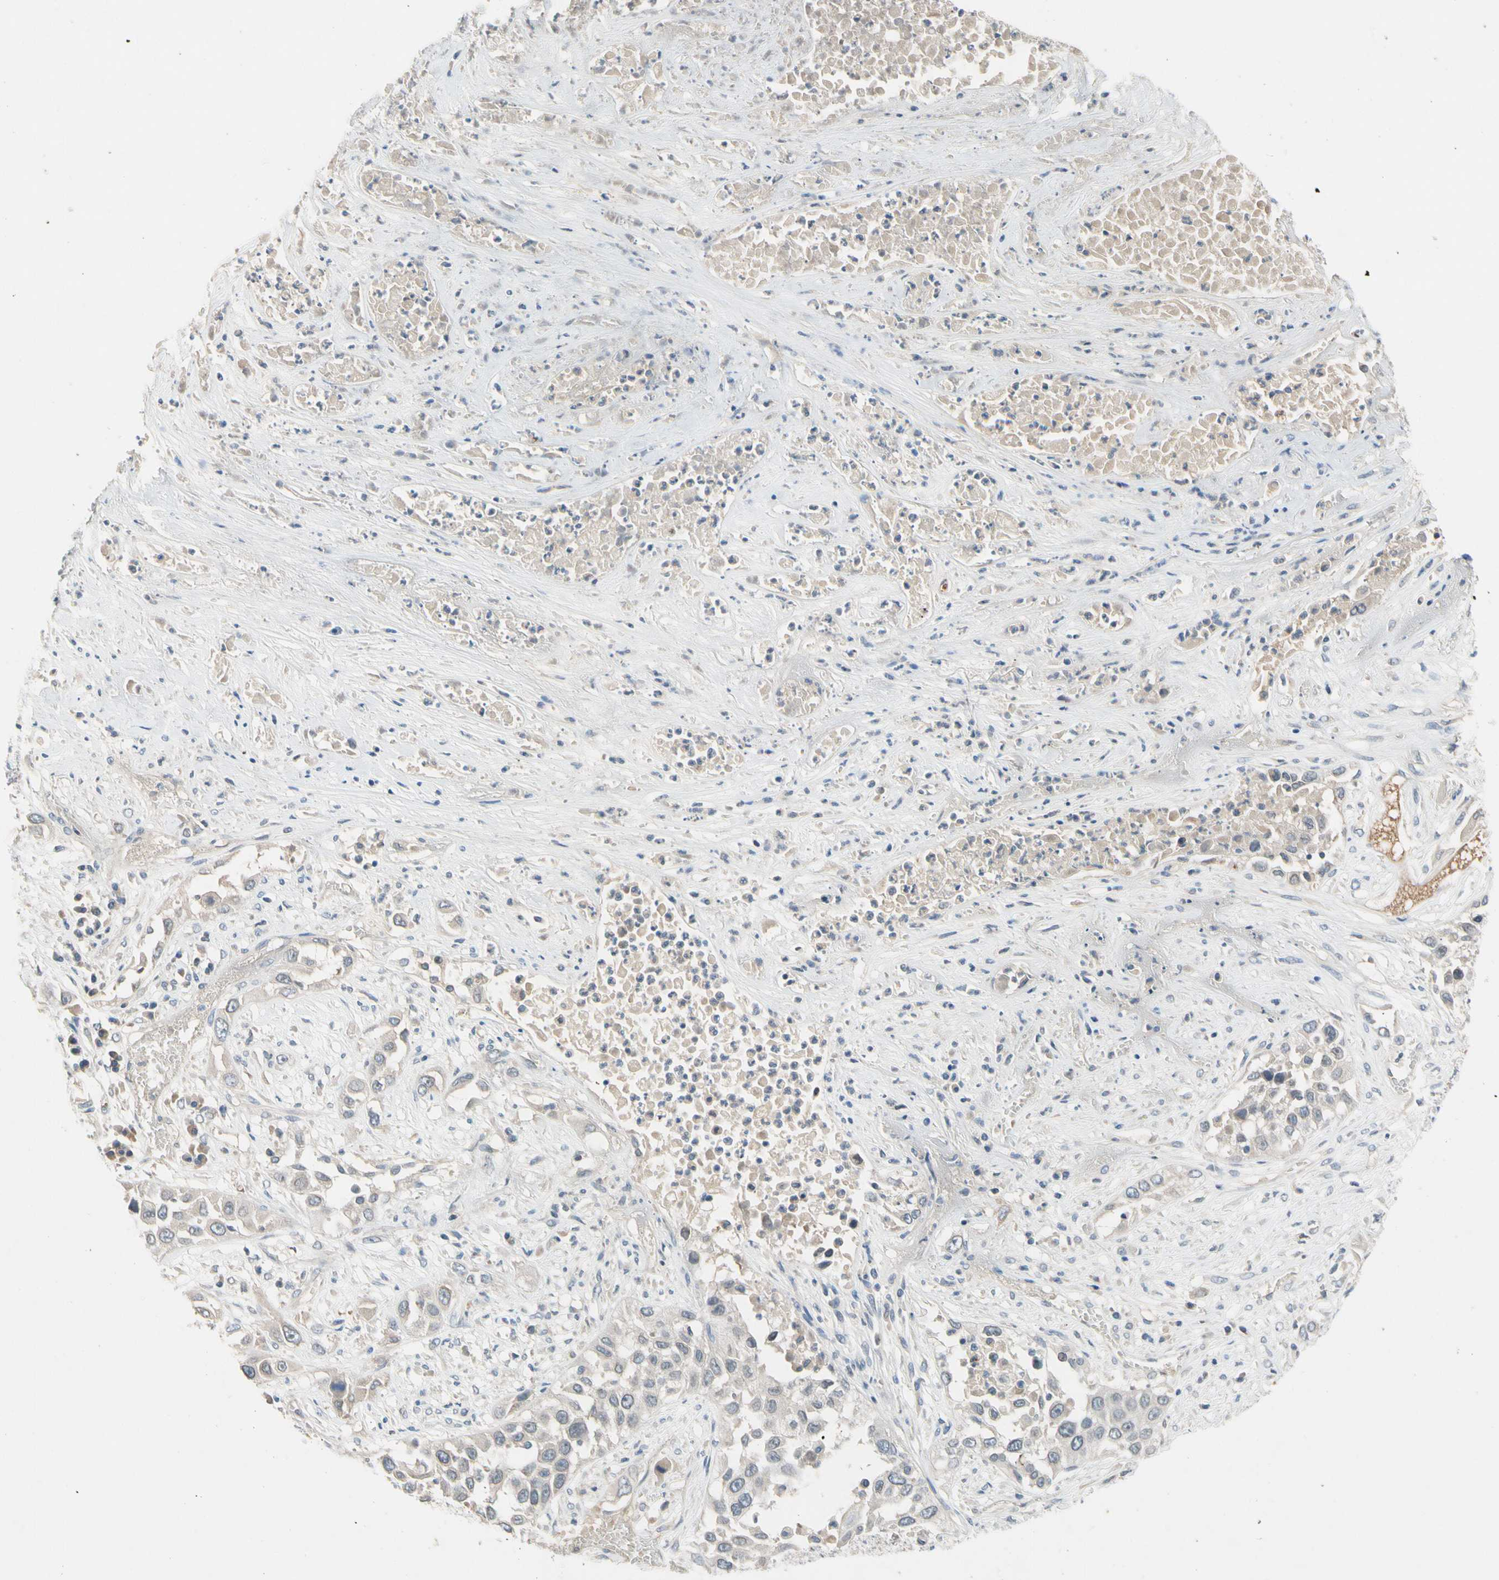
{"staining": {"intensity": "negative", "quantity": "none", "location": "none"}, "tissue": "lung cancer", "cell_type": "Tumor cells", "image_type": "cancer", "snomed": [{"axis": "morphology", "description": "Squamous cell carcinoma, NOS"}, {"axis": "topography", "description": "Lung"}], "caption": "Immunohistochemical staining of human lung cancer shows no significant positivity in tumor cells.", "gene": "CNDP1", "patient": {"sex": "male", "age": 71}}